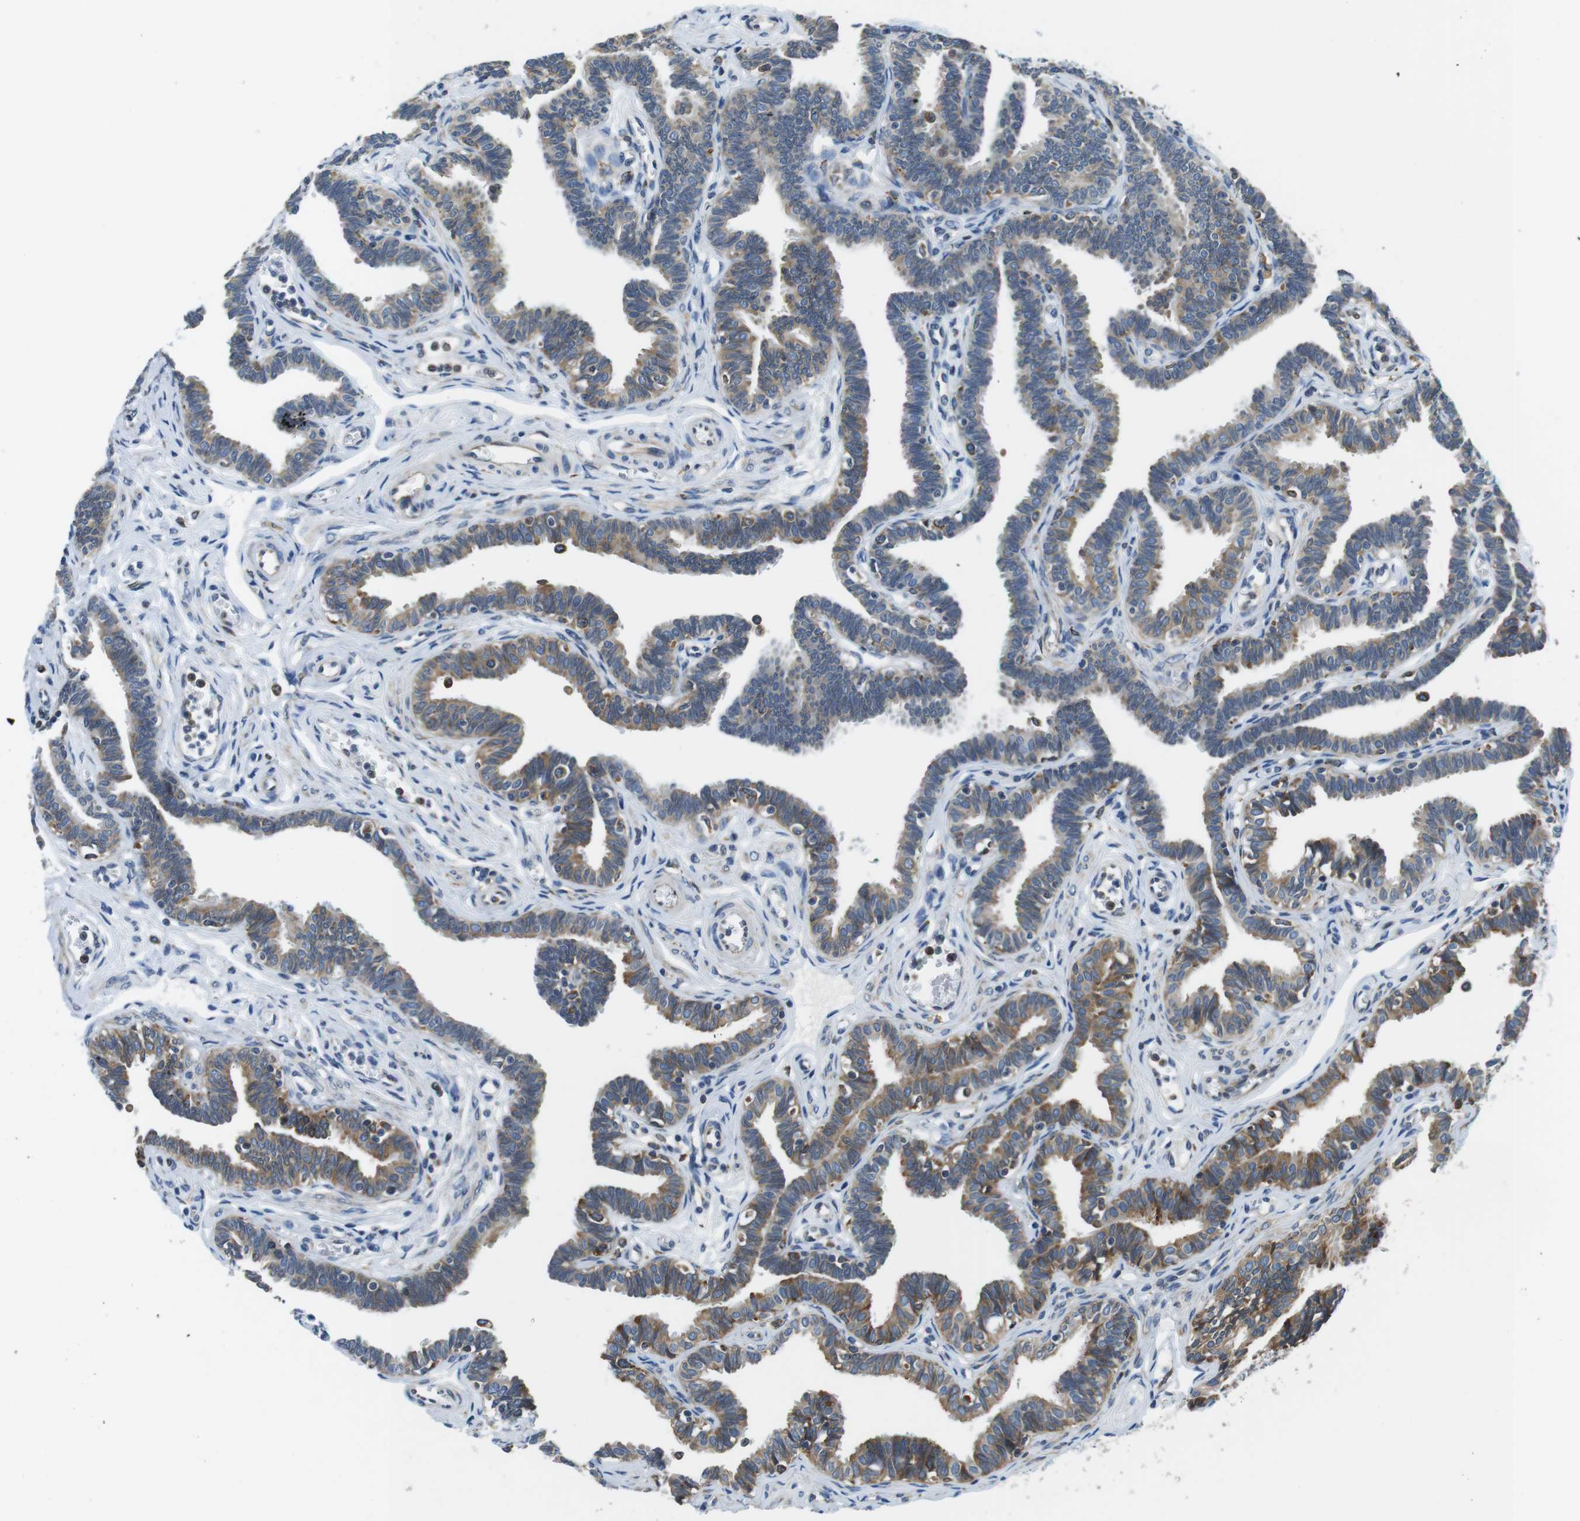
{"staining": {"intensity": "moderate", "quantity": ">75%", "location": "cytoplasmic/membranous"}, "tissue": "fallopian tube", "cell_type": "Glandular cells", "image_type": "normal", "snomed": [{"axis": "morphology", "description": "Normal tissue, NOS"}, {"axis": "topography", "description": "Fallopian tube"}, {"axis": "topography", "description": "Ovary"}], "caption": "This image exhibits unremarkable fallopian tube stained with IHC to label a protein in brown. The cytoplasmic/membranous of glandular cells show moderate positivity for the protein. Nuclei are counter-stained blue.", "gene": "UGGT1", "patient": {"sex": "female", "age": 23}}